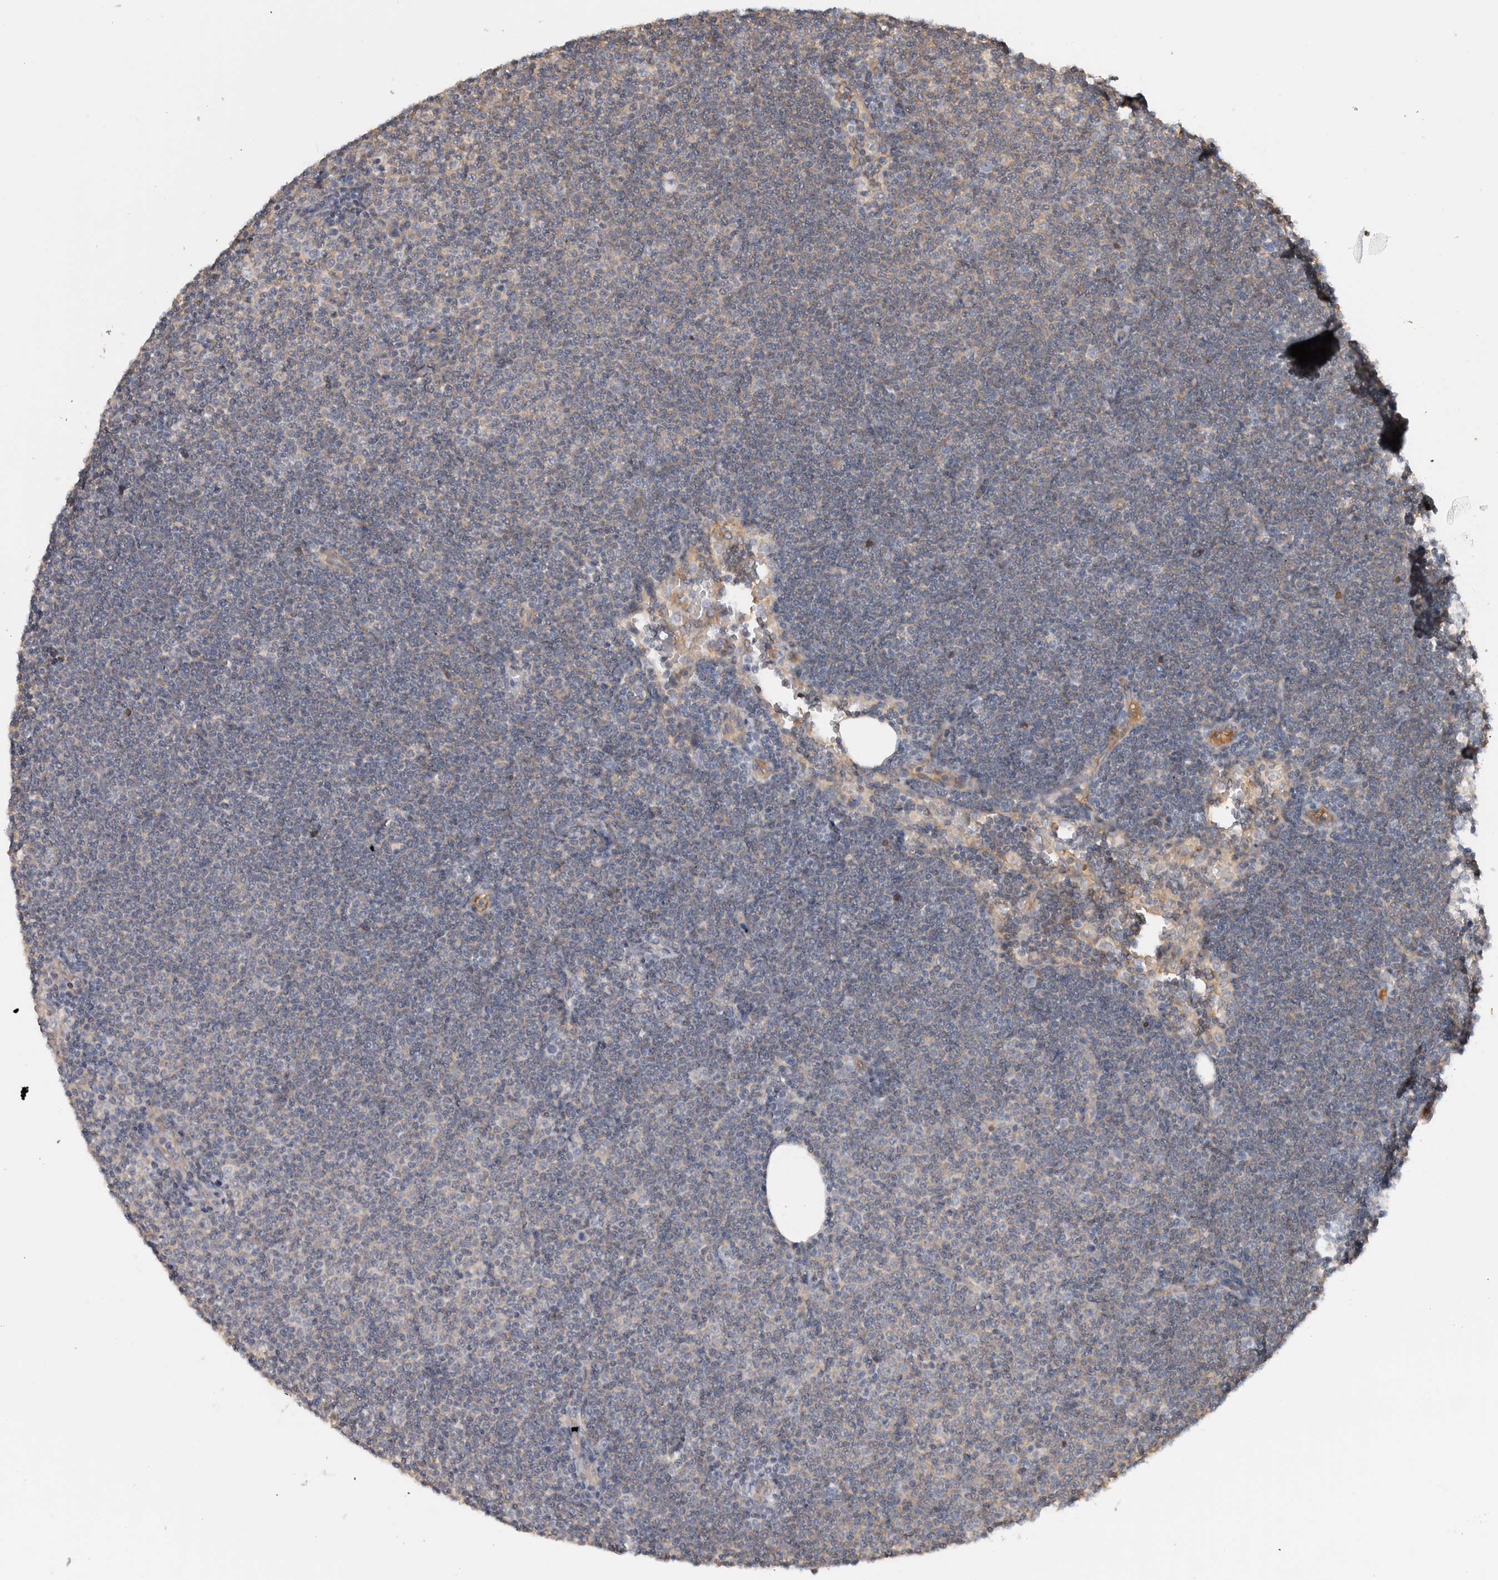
{"staining": {"intensity": "negative", "quantity": "none", "location": "none"}, "tissue": "lymphoma", "cell_type": "Tumor cells", "image_type": "cancer", "snomed": [{"axis": "morphology", "description": "Malignant lymphoma, non-Hodgkin's type, Low grade"}, {"axis": "topography", "description": "Lymph node"}], "caption": "IHC photomicrograph of neoplastic tissue: lymphoma stained with DAB displays no significant protein expression in tumor cells.", "gene": "CFI", "patient": {"sex": "female", "age": 53}}